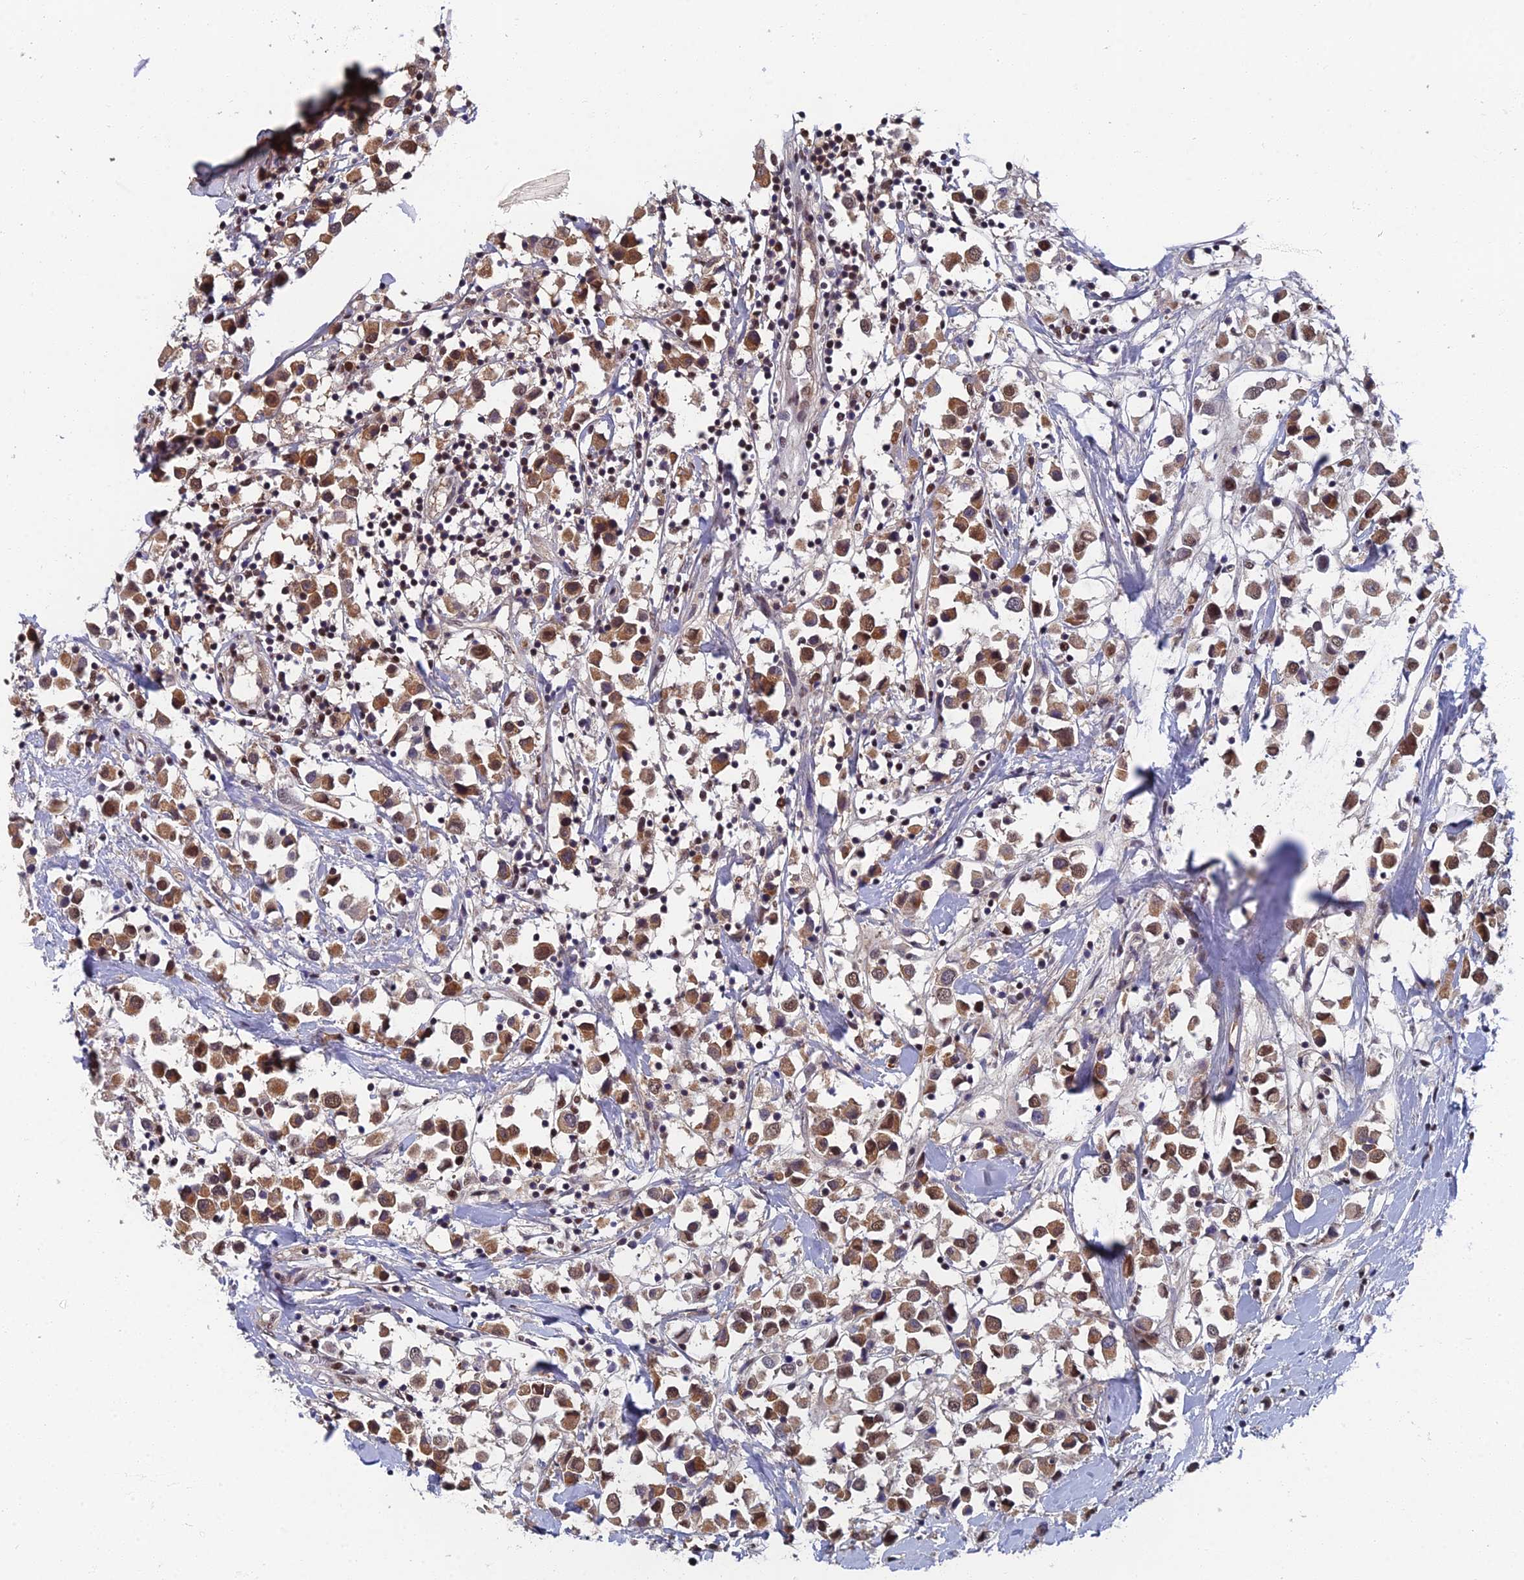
{"staining": {"intensity": "moderate", "quantity": ">75%", "location": "cytoplasmic/membranous,nuclear"}, "tissue": "breast cancer", "cell_type": "Tumor cells", "image_type": "cancer", "snomed": [{"axis": "morphology", "description": "Duct carcinoma"}, {"axis": "topography", "description": "Breast"}], "caption": "An image of human breast intraductal carcinoma stained for a protein reveals moderate cytoplasmic/membranous and nuclear brown staining in tumor cells.", "gene": "TAF13", "patient": {"sex": "female", "age": 61}}